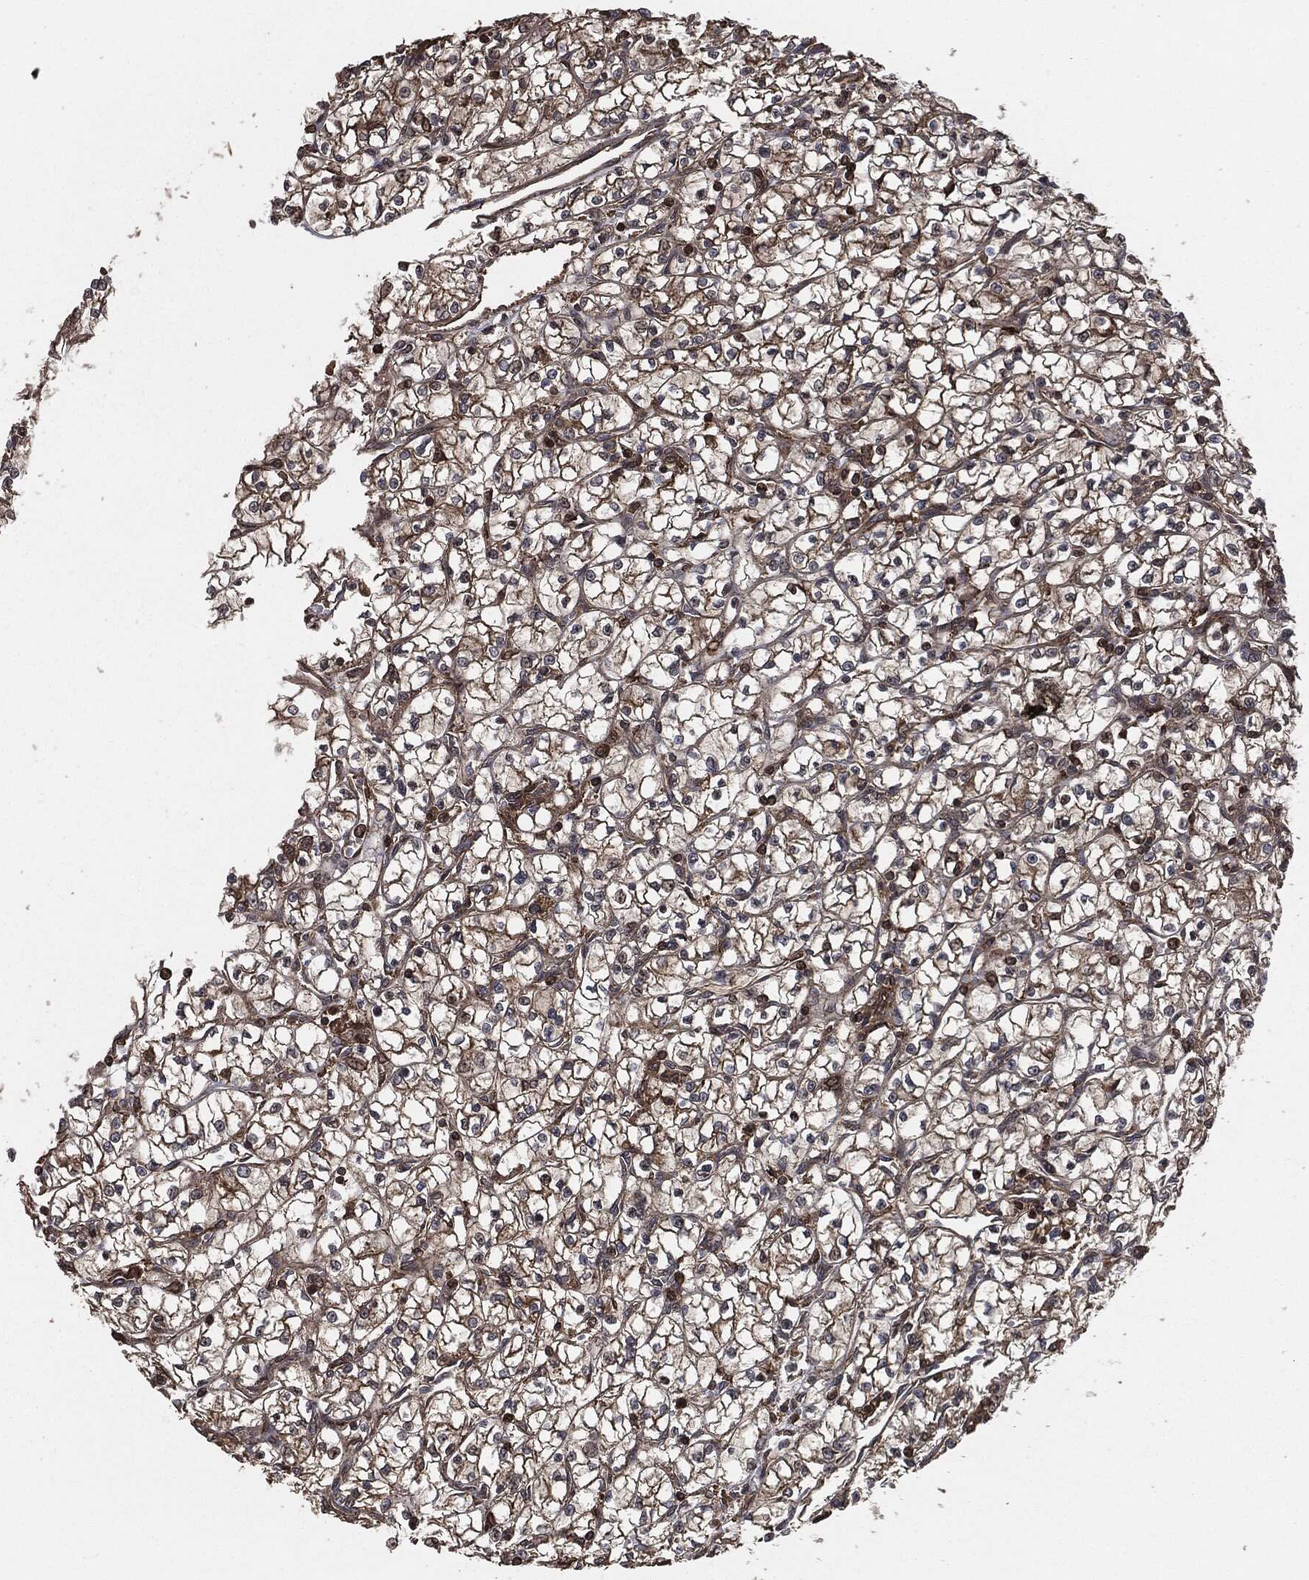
{"staining": {"intensity": "strong", "quantity": ">75%", "location": "cytoplasmic/membranous"}, "tissue": "renal cancer", "cell_type": "Tumor cells", "image_type": "cancer", "snomed": [{"axis": "morphology", "description": "Adenocarcinoma, NOS"}, {"axis": "topography", "description": "Kidney"}], "caption": "Protein analysis of renal cancer (adenocarcinoma) tissue reveals strong cytoplasmic/membranous expression in about >75% of tumor cells.", "gene": "IFIT1", "patient": {"sex": "female", "age": 64}}